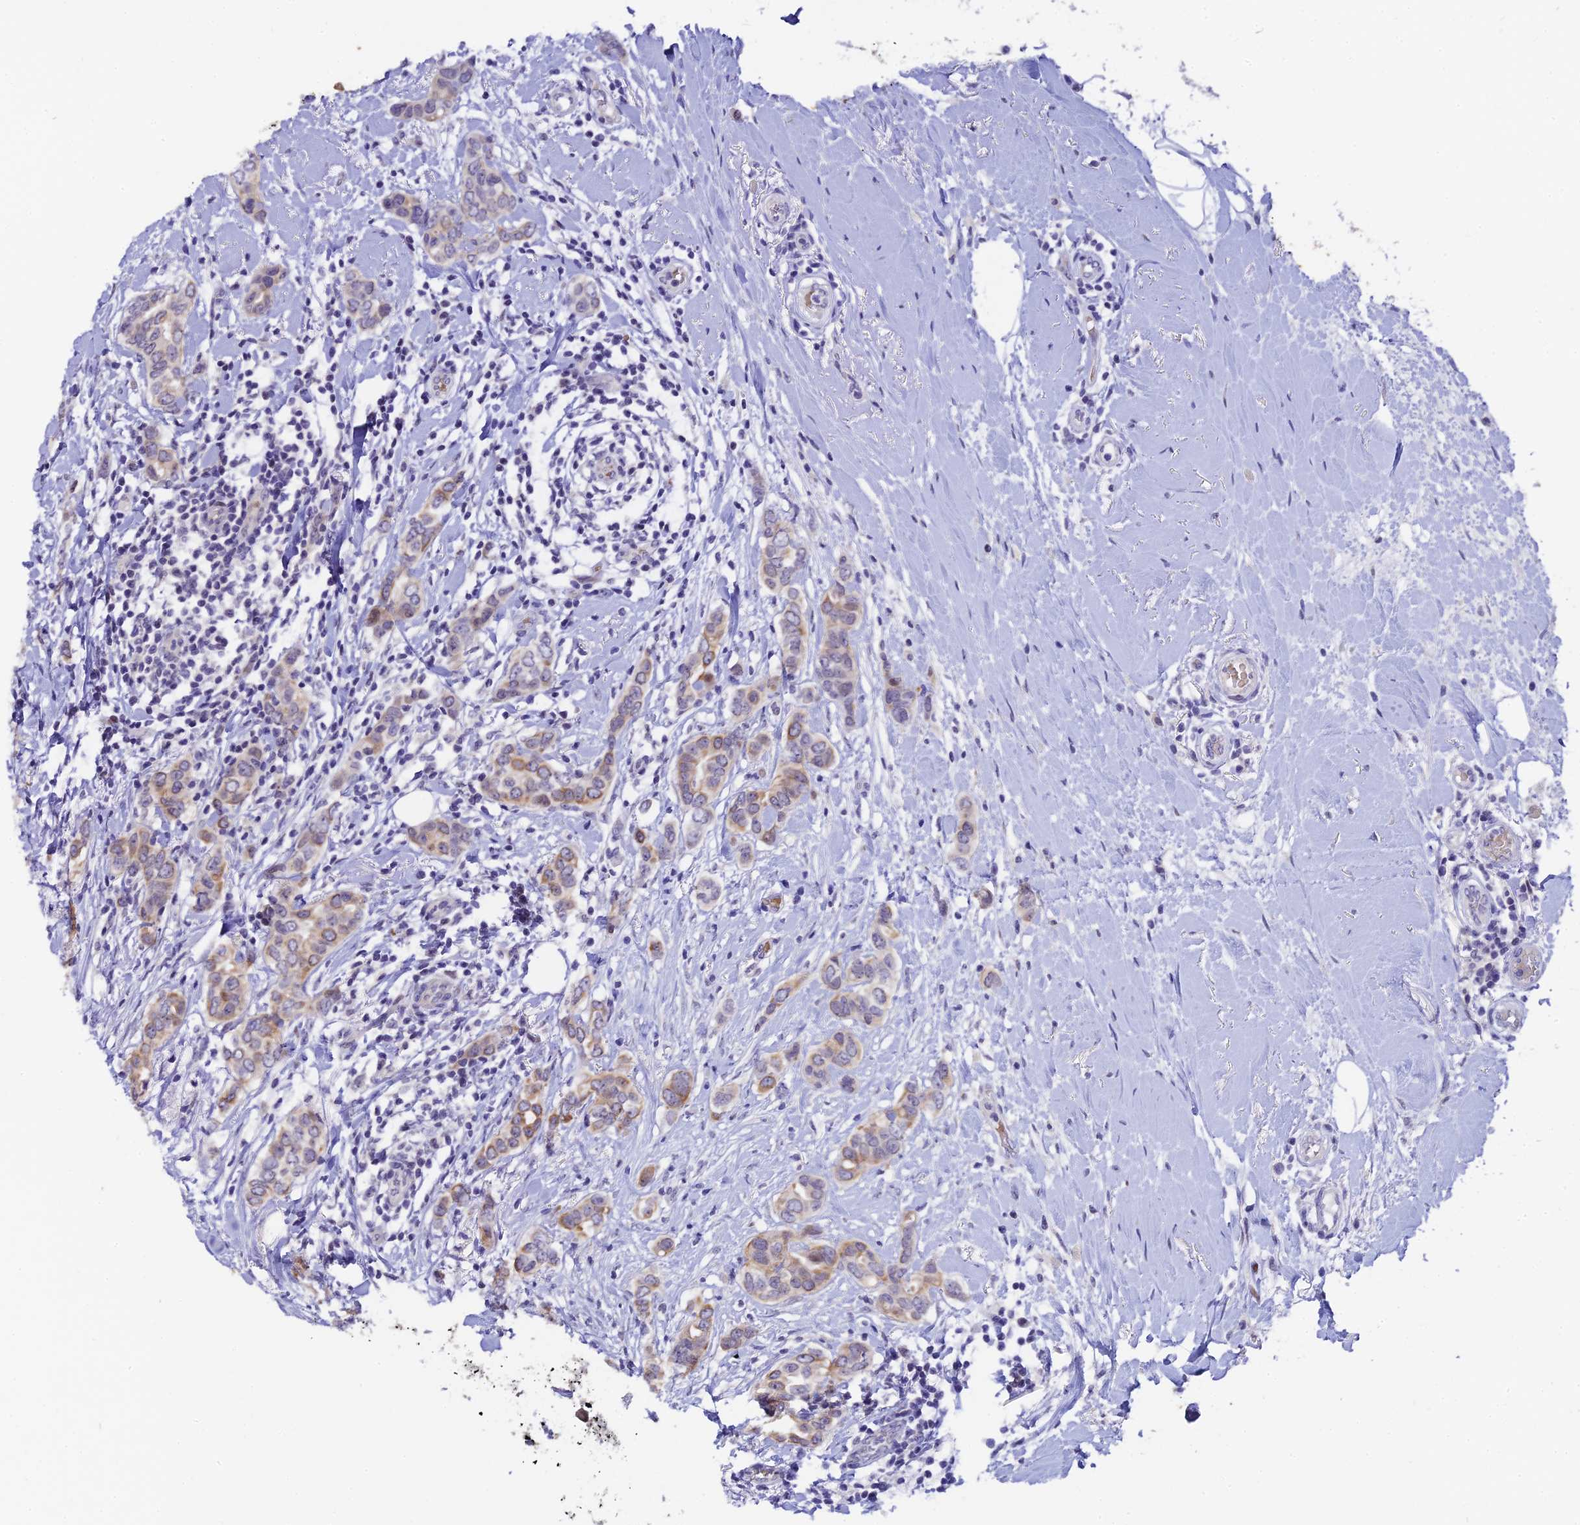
{"staining": {"intensity": "moderate", "quantity": "<25%", "location": "cytoplasmic/membranous"}, "tissue": "breast cancer", "cell_type": "Tumor cells", "image_type": "cancer", "snomed": [{"axis": "morphology", "description": "Lobular carcinoma"}, {"axis": "topography", "description": "Breast"}], "caption": "Immunohistochemical staining of breast lobular carcinoma reveals low levels of moderate cytoplasmic/membranous expression in about <25% of tumor cells. The protein is stained brown, and the nuclei are stained in blue (DAB (3,3'-diaminobenzidine) IHC with brightfield microscopy, high magnification).", "gene": "RASGEF1B", "patient": {"sex": "female", "age": 51}}